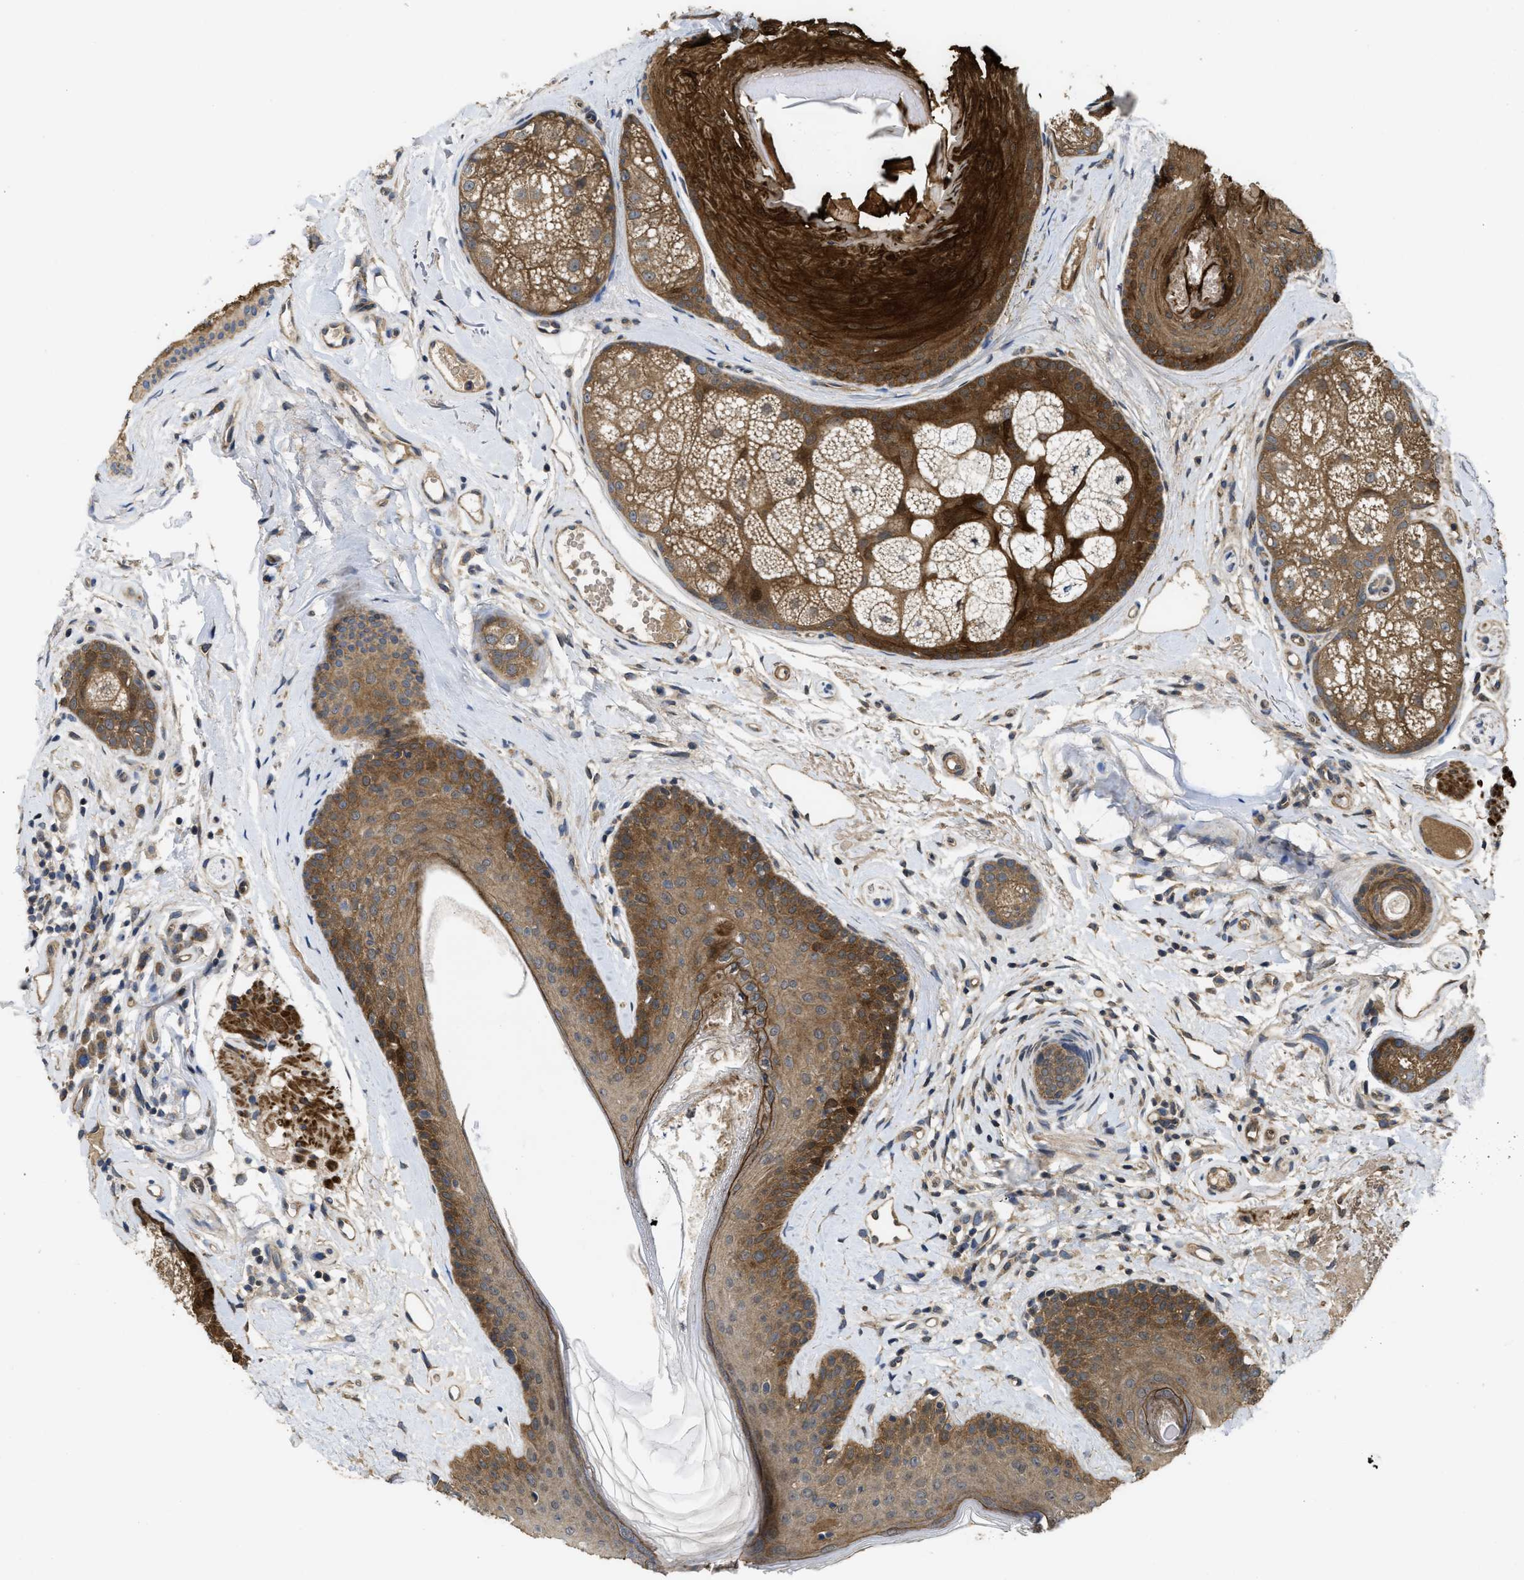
{"staining": {"intensity": "strong", "quantity": ">75%", "location": "cytoplasmic/membranous,nuclear"}, "tissue": "oral mucosa", "cell_type": "Squamous epithelial cells", "image_type": "normal", "snomed": [{"axis": "morphology", "description": "Normal tissue, NOS"}, {"axis": "topography", "description": "Skin"}, {"axis": "topography", "description": "Oral tissue"}], "caption": "An image of human oral mucosa stained for a protein shows strong cytoplasmic/membranous,nuclear brown staining in squamous epithelial cells. (Brightfield microscopy of DAB IHC at high magnification).", "gene": "FZD6", "patient": {"sex": "male", "age": 84}}